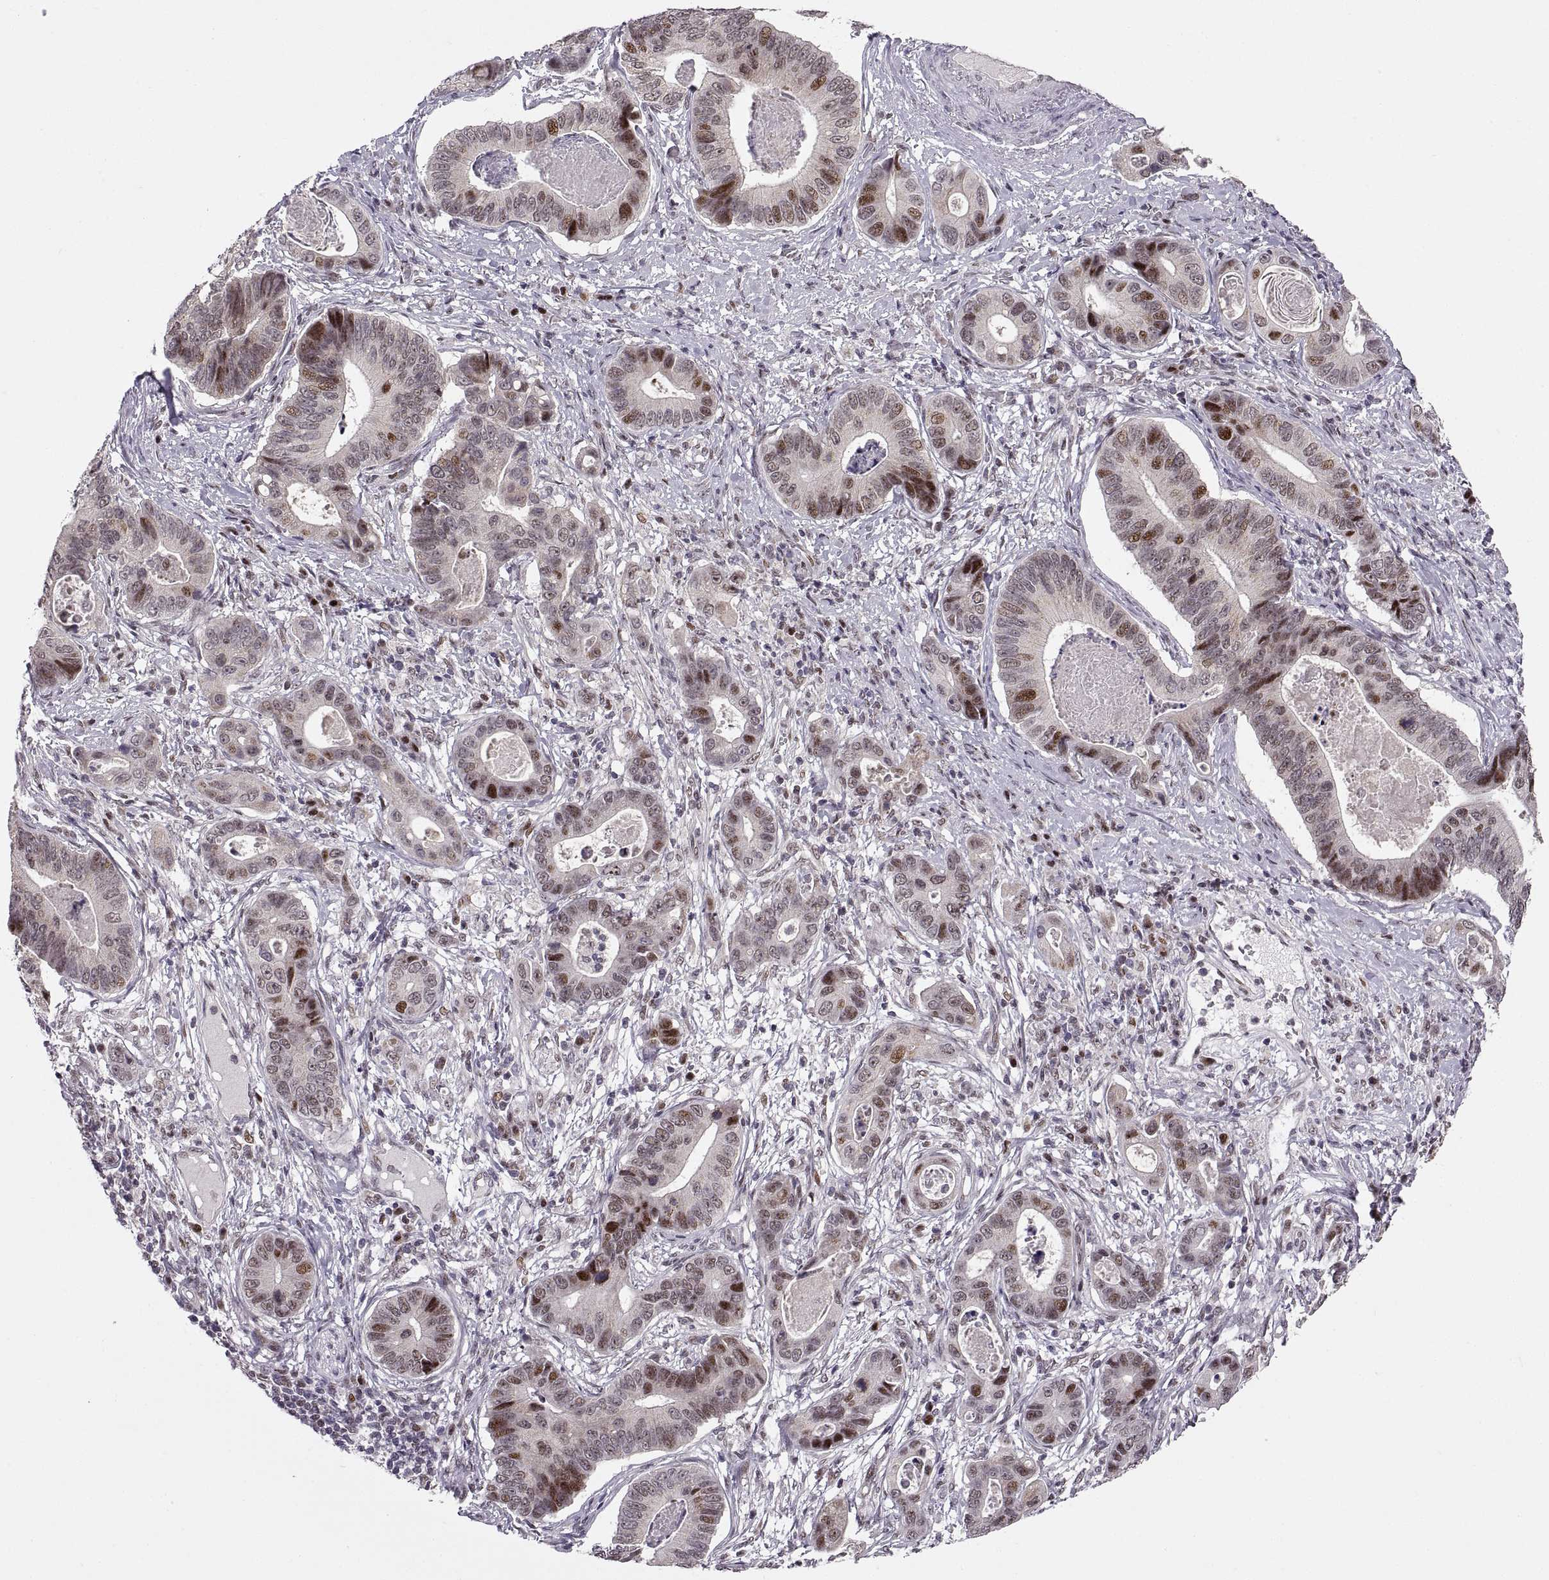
{"staining": {"intensity": "strong", "quantity": "<25%", "location": "nuclear"}, "tissue": "stomach cancer", "cell_type": "Tumor cells", "image_type": "cancer", "snomed": [{"axis": "morphology", "description": "Adenocarcinoma, NOS"}, {"axis": "topography", "description": "Stomach"}], "caption": "Immunohistochemistry (IHC) image of stomach cancer (adenocarcinoma) stained for a protein (brown), which demonstrates medium levels of strong nuclear expression in about <25% of tumor cells.", "gene": "SNAI1", "patient": {"sex": "male", "age": 84}}